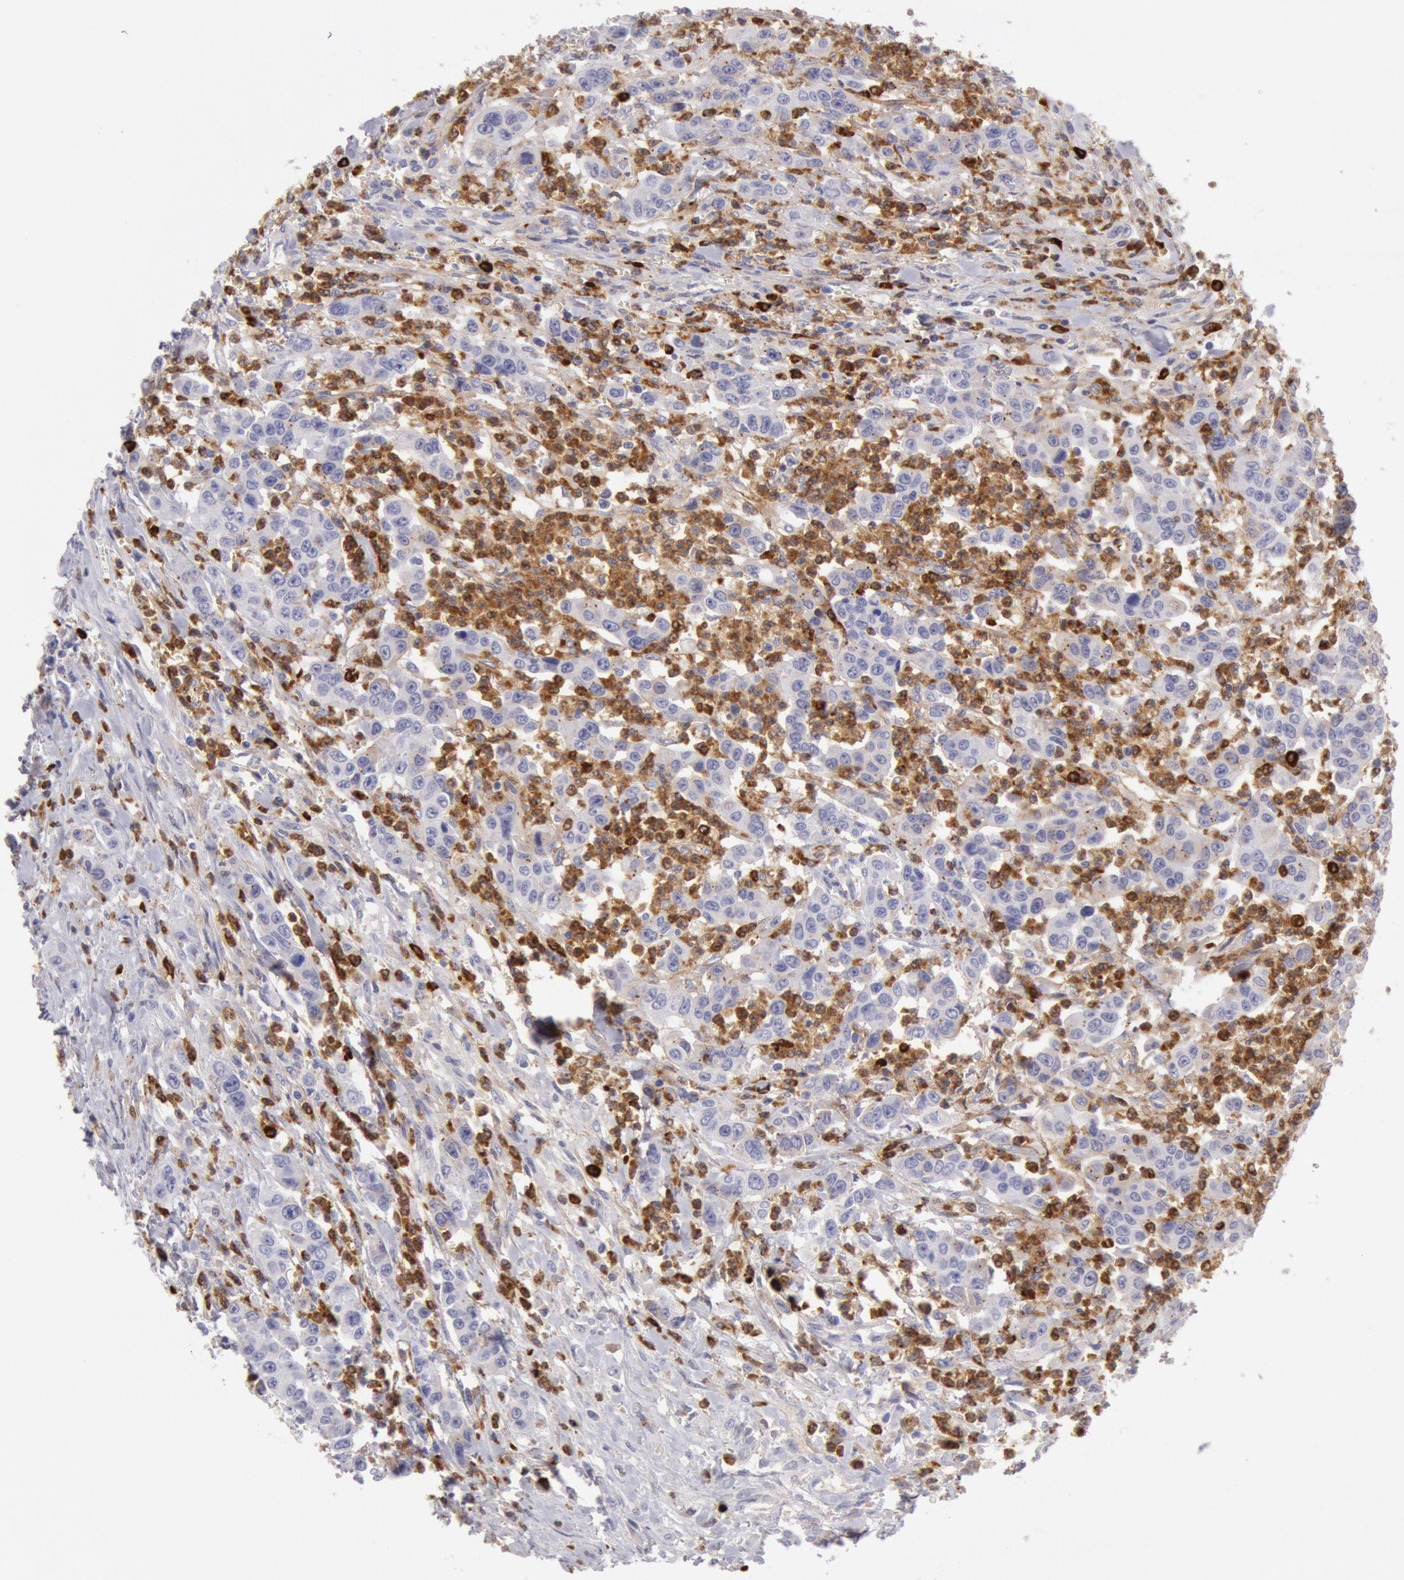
{"staining": {"intensity": "negative", "quantity": "none", "location": "none"}, "tissue": "urothelial cancer", "cell_type": "Tumor cells", "image_type": "cancer", "snomed": [{"axis": "morphology", "description": "Urothelial carcinoma, High grade"}, {"axis": "topography", "description": "Urinary bladder"}], "caption": "Immunohistochemistry (IHC) histopathology image of high-grade urothelial carcinoma stained for a protein (brown), which shows no positivity in tumor cells.", "gene": "FCN1", "patient": {"sex": "male", "age": 86}}